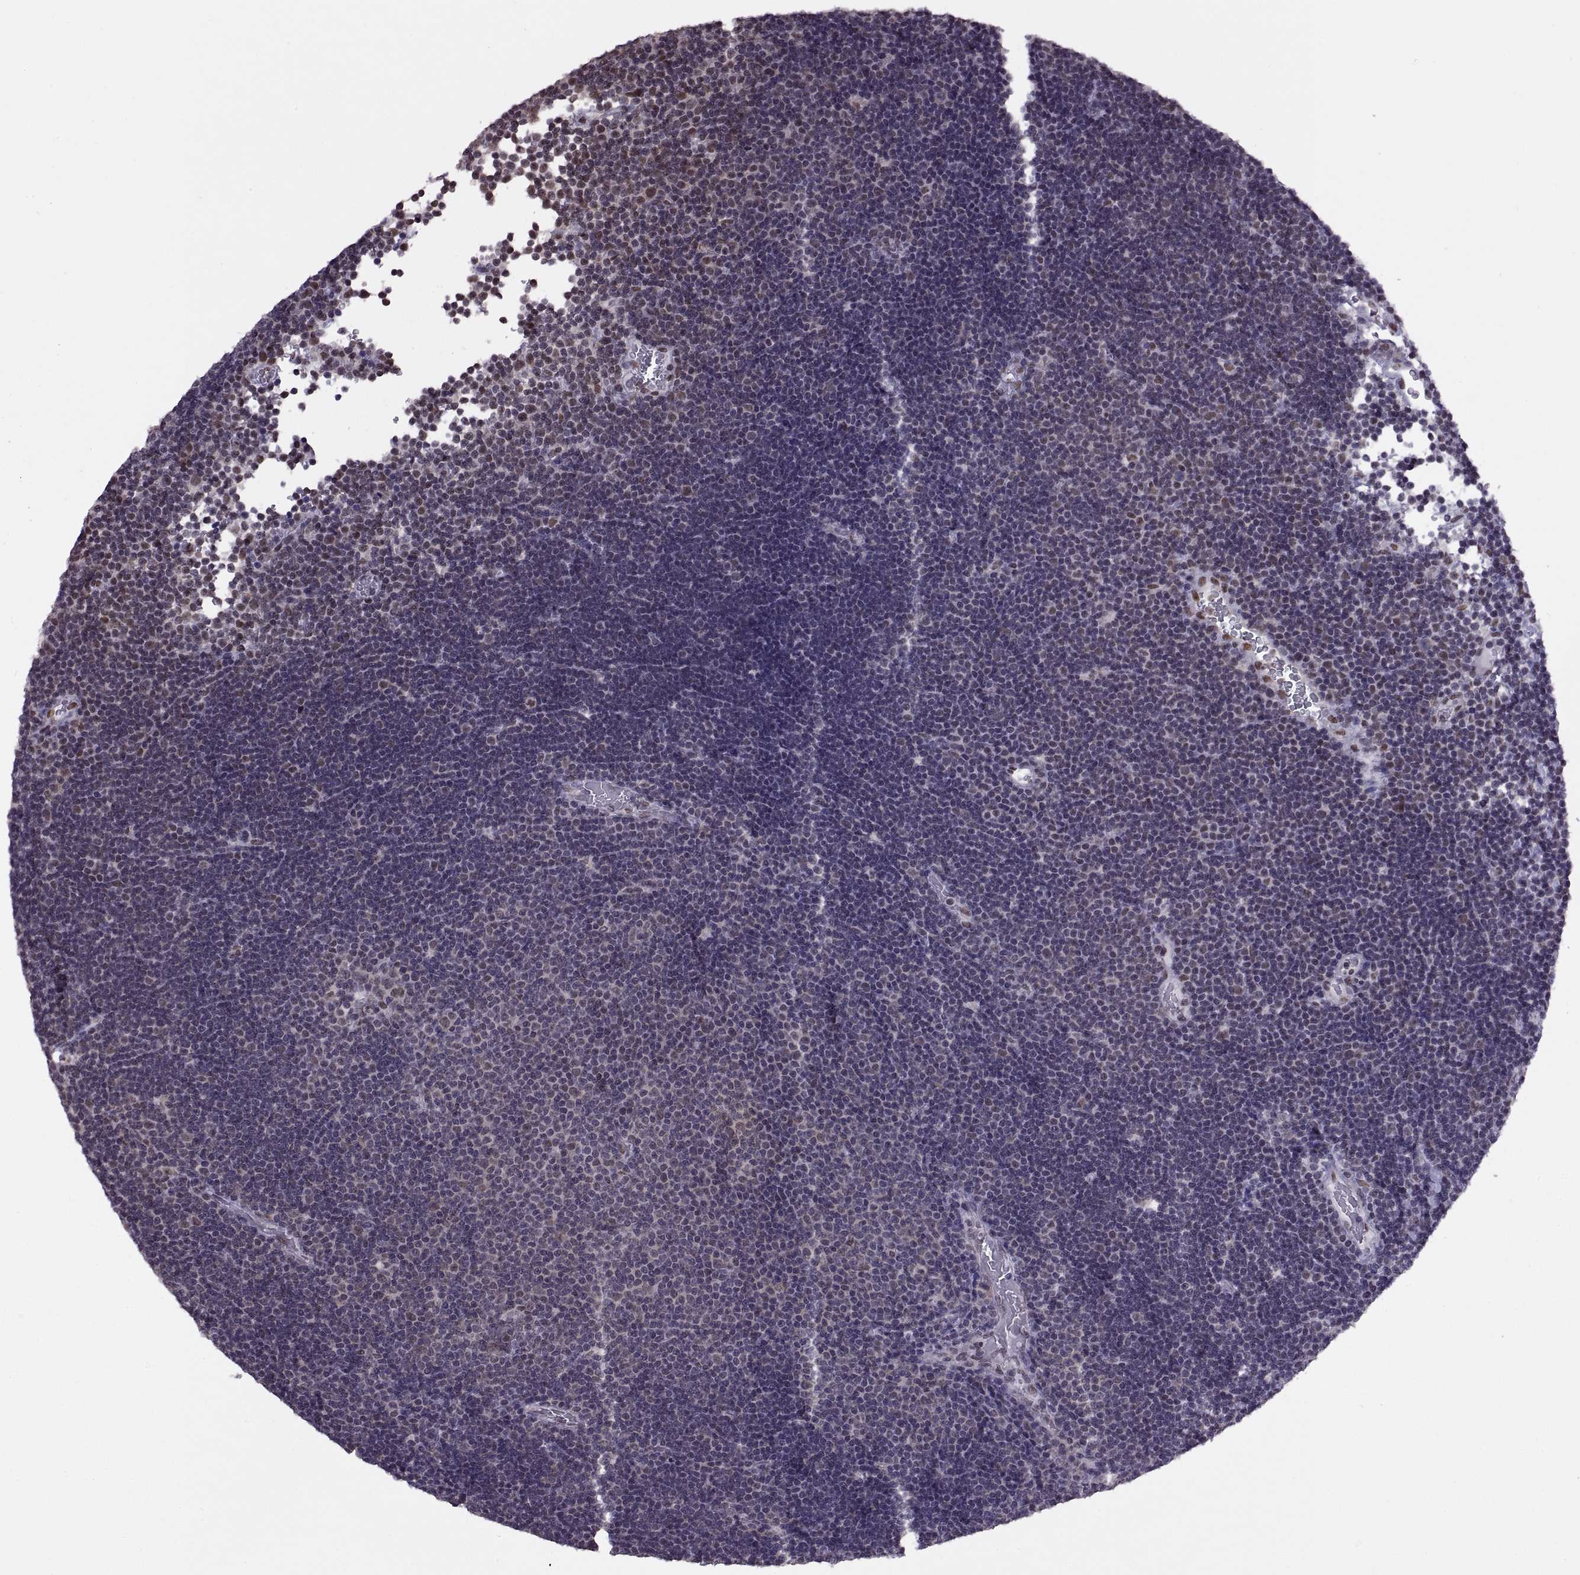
{"staining": {"intensity": "negative", "quantity": "none", "location": "none"}, "tissue": "lymphoma", "cell_type": "Tumor cells", "image_type": "cancer", "snomed": [{"axis": "morphology", "description": "Malignant lymphoma, non-Hodgkin's type, Low grade"}, {"axis": "topography", "description": "Brain"}], "caption": "Immunohistochemical staining of lymphoma demonstrates no significant expression in tumor cells.", "gene": "INTS3", "patient": {"sex": "female", "age": 66}}